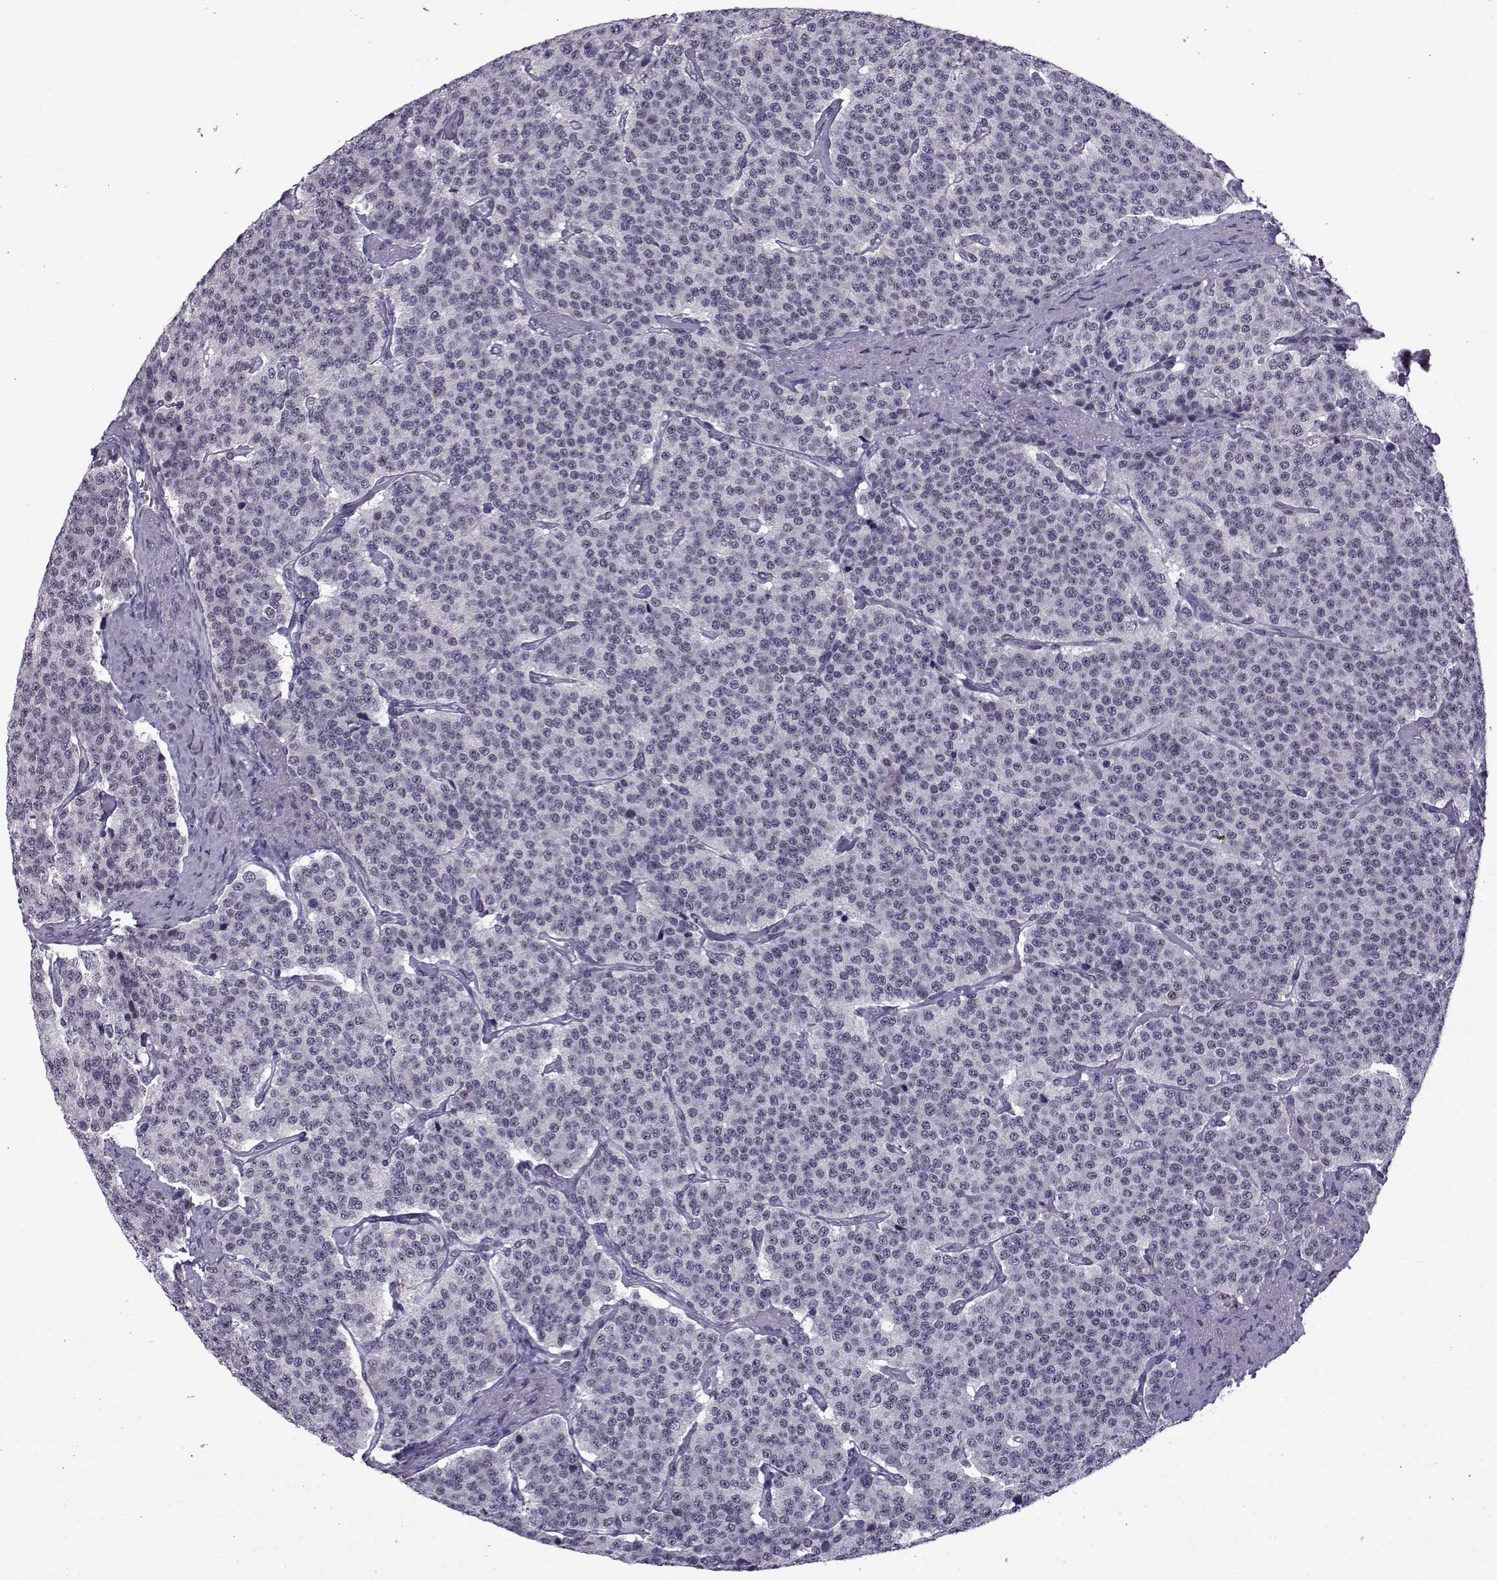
{"staining": {"intensity": "negative", "quantity": "none", "location": "none"}, "tissue": "carcinoid", "cell_type": "Tumor cells", "image_type": "cancer", "snomed": [{"axis": "morphology", "description": "Carcinoid, malignant, NOS"}, {"axis": "topography", "description": "Small intestine"}], "caption": "This photomicrograph is of carcinoid stained with immunohistochemistry (IHC) to label a protein in brown with the nuclei are counter-stained blue. There is no expression in tumor cells.", "gene": "RBM24", "patient": {"sex": "female", "age": 58}}